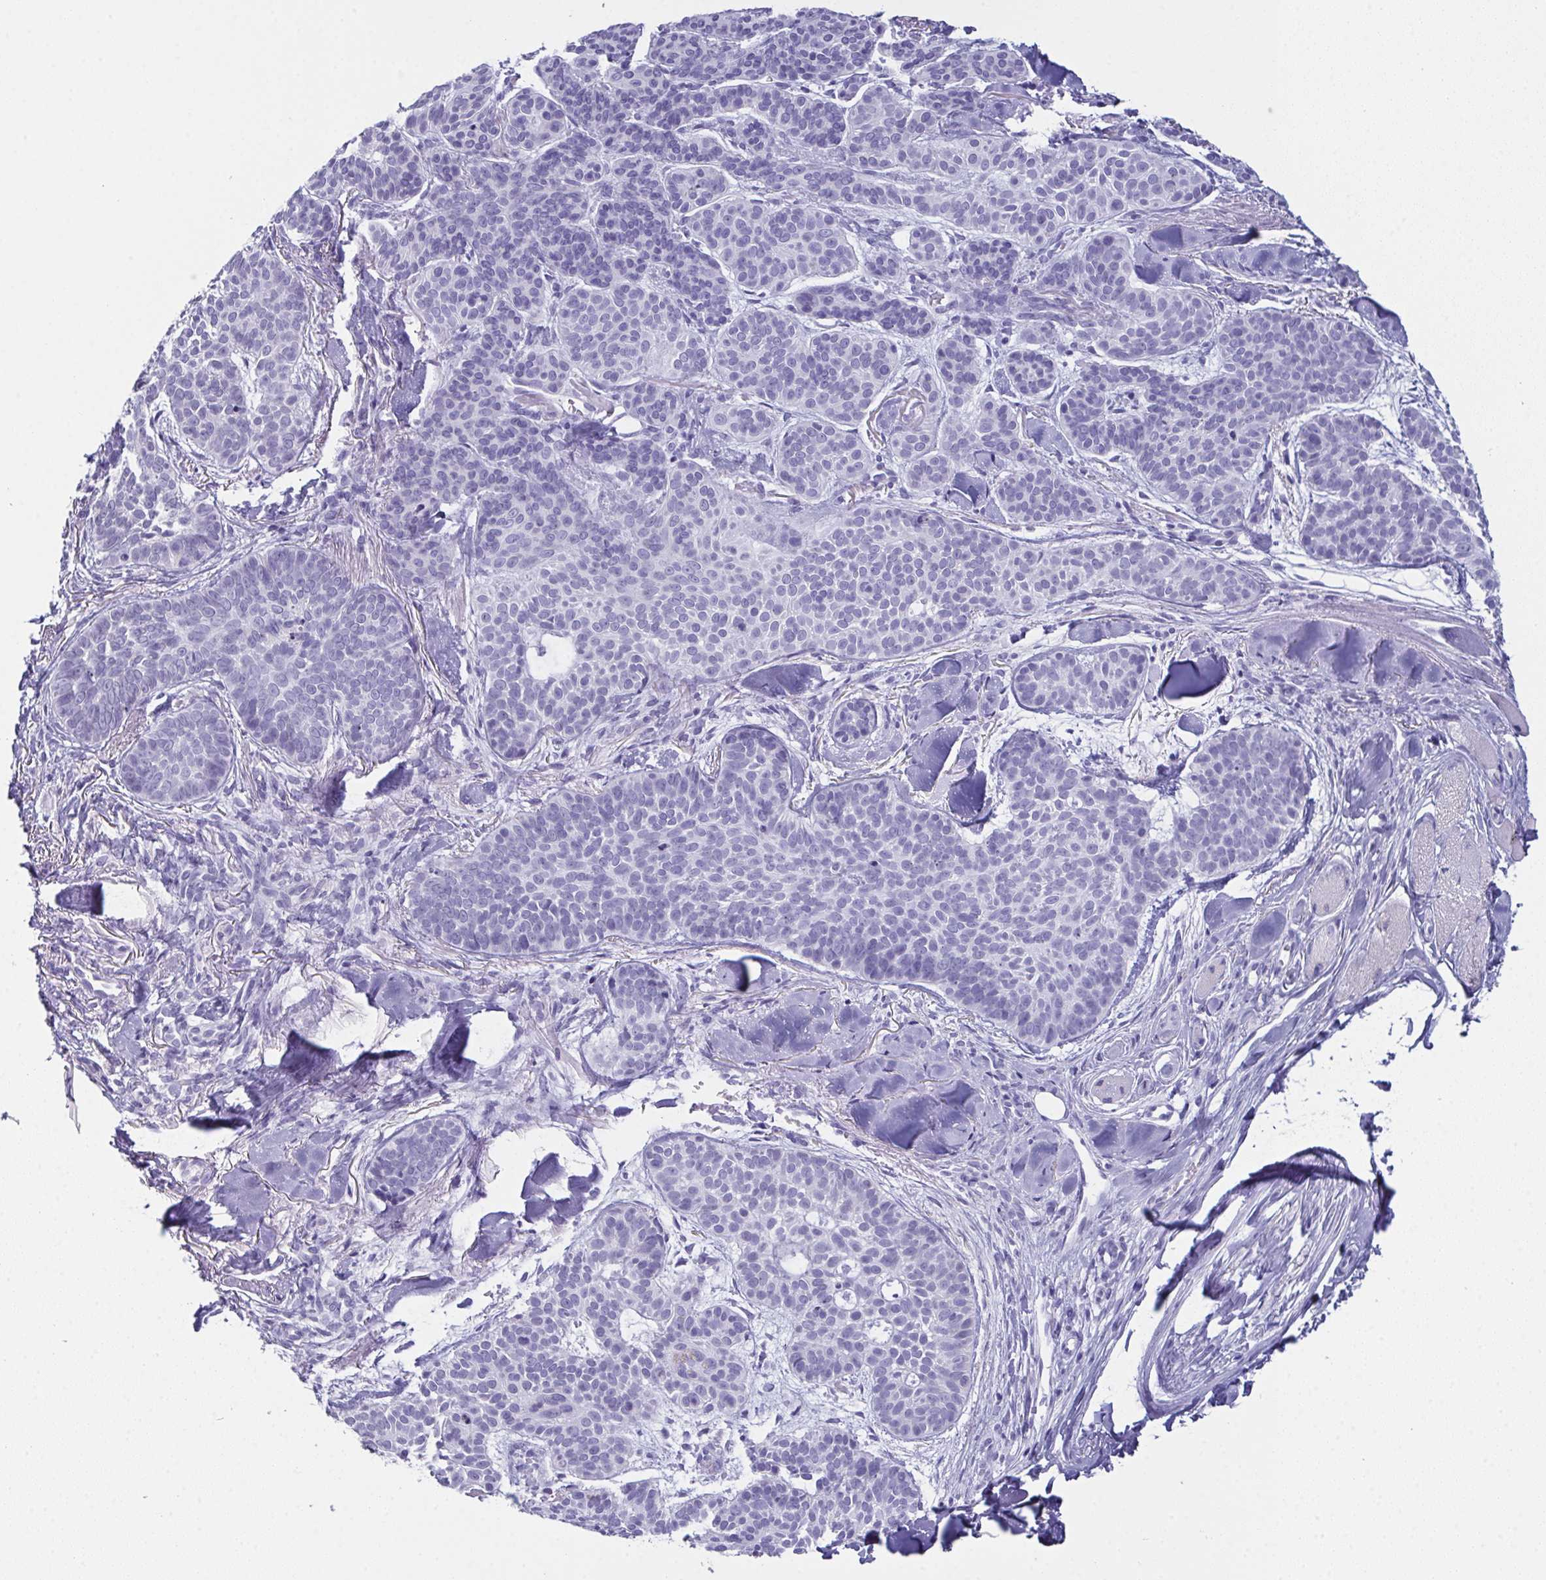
{"staining": {"intensity": "negative", "quantity": "none", "location": "none"}, "tissue": "skin cancer", "cell_type": "Tumor cells", "image_type": "cancer", "snomed": [{"axis": "morphology", "description": "Basal cell carcinoma"}, {"axis": "topography", "description": "Skin"}, {"axis": "topography", "description": "Skin of nose"}], "caption": "A histopathology image of human basal cell carcinoma (skin) is negative for staining in tumor cells.", "gene": "TEX19", "patient": {"sex": "female", "age": 81}}